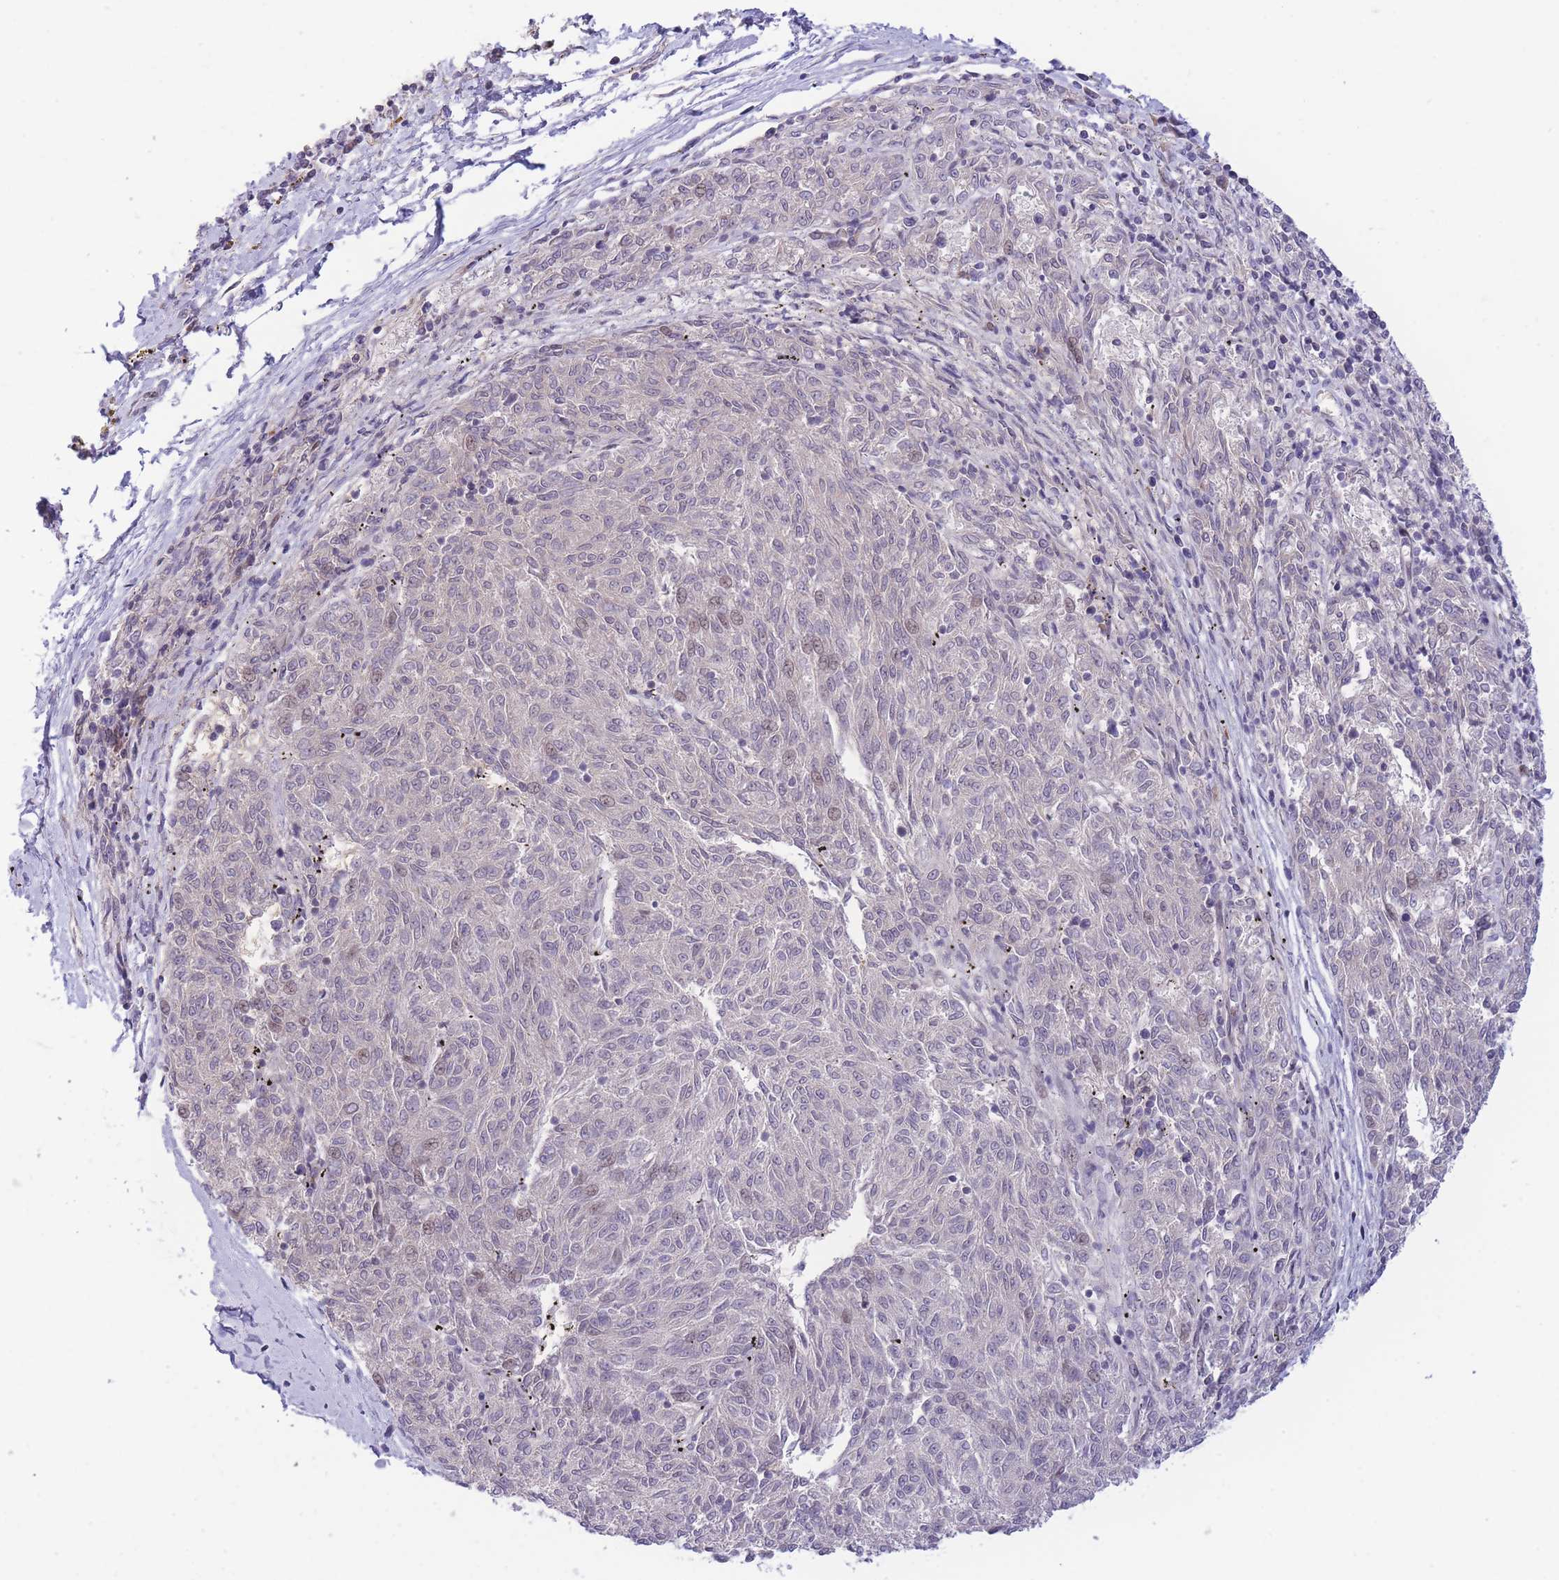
{"staining": {"intensity": "weak", "quantity": "<25%", "location": "nuclear"}, "tissue": "melanoma", "cell_type": "Tumor cells", "image_type": "cancer", "snomed": [{"axis": "morphology", "description": "Malignant melanoma, NOS"}, {"axis": "topography", "description": "Skin"}], "caption": "The photomicrograph displays no staining of tumor cells in melanoma.", "gene": "CDC25B", "patient": {"sex": "female", "age": 72}}